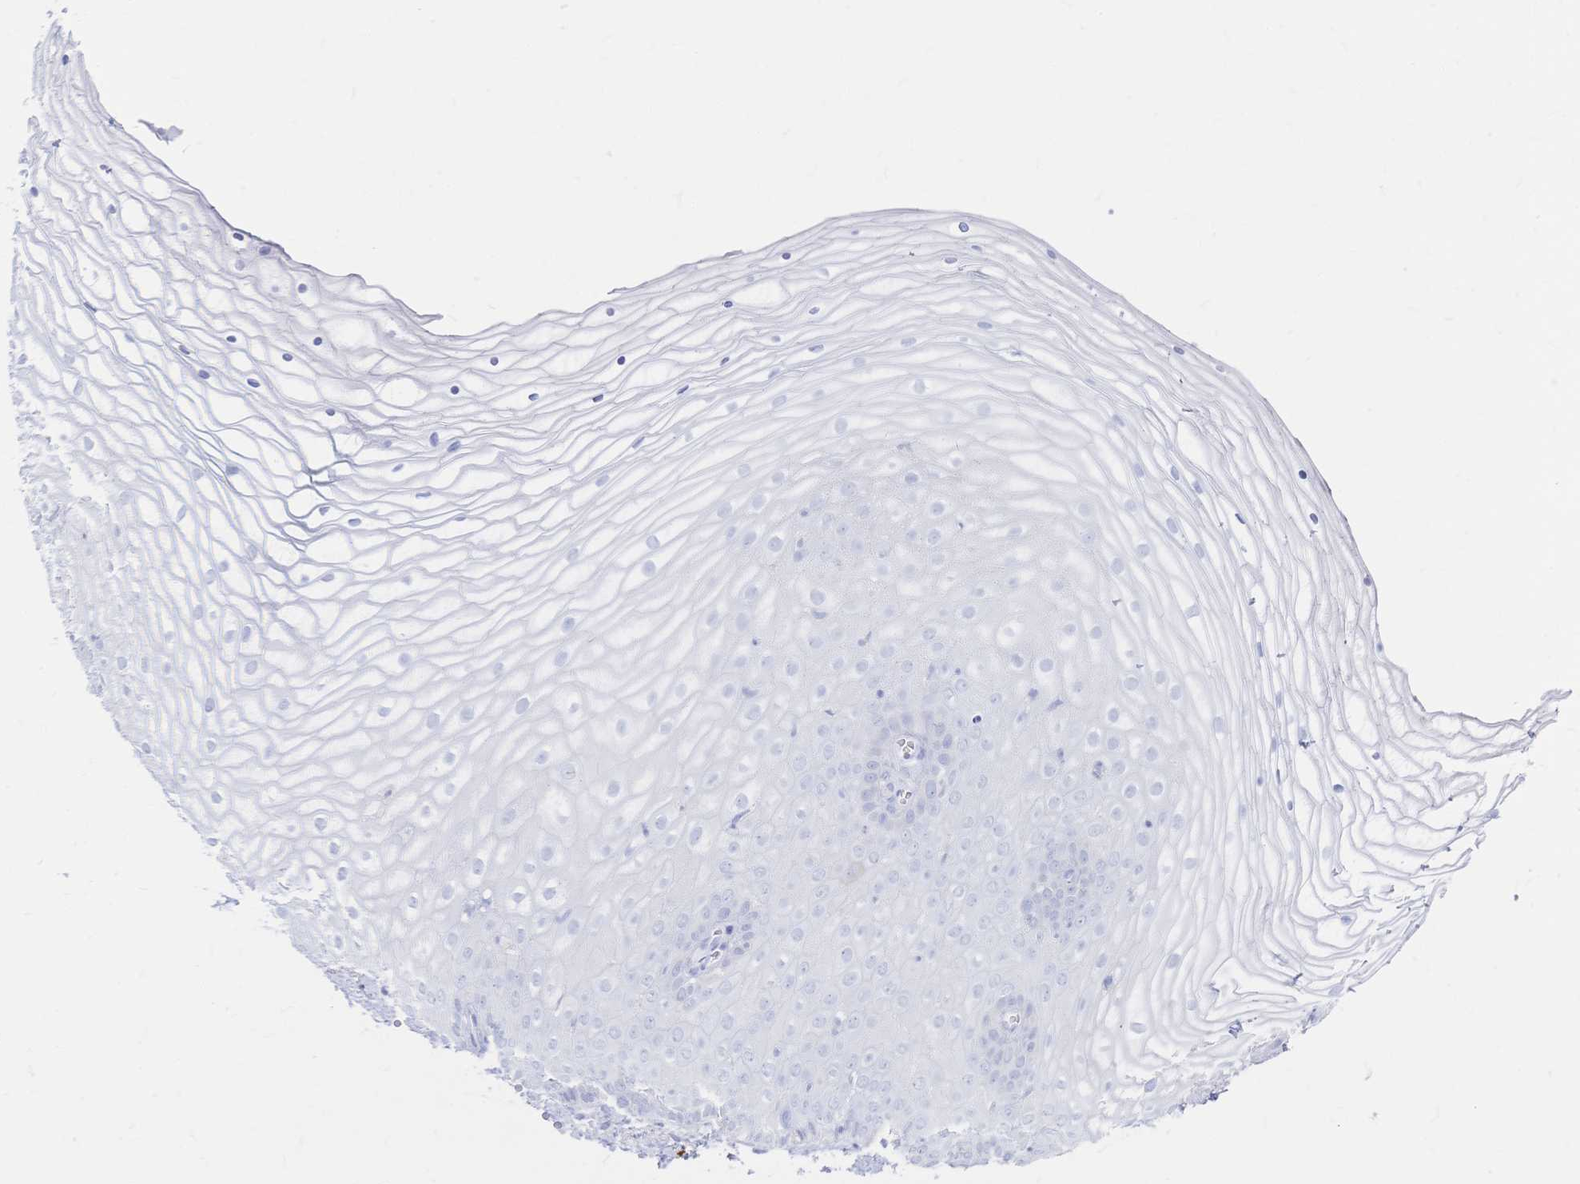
{"staining": {"intensity": "negative", "quantity": "none", "location": "none"}, "tissue": "vagina", "cell_type": "Squamous epithelial cells", "image_type": "normal", "snomed": [{"axis": "morphology", "description": "Normal tissue, NOS"}, {"axis": "topography", "description": "Vagina"}], "caption": "There is no significant expression in squamous epithelial cells of vagina.", "gene": "IL2RB", "patient": {"sex": "female", "age": 56}}